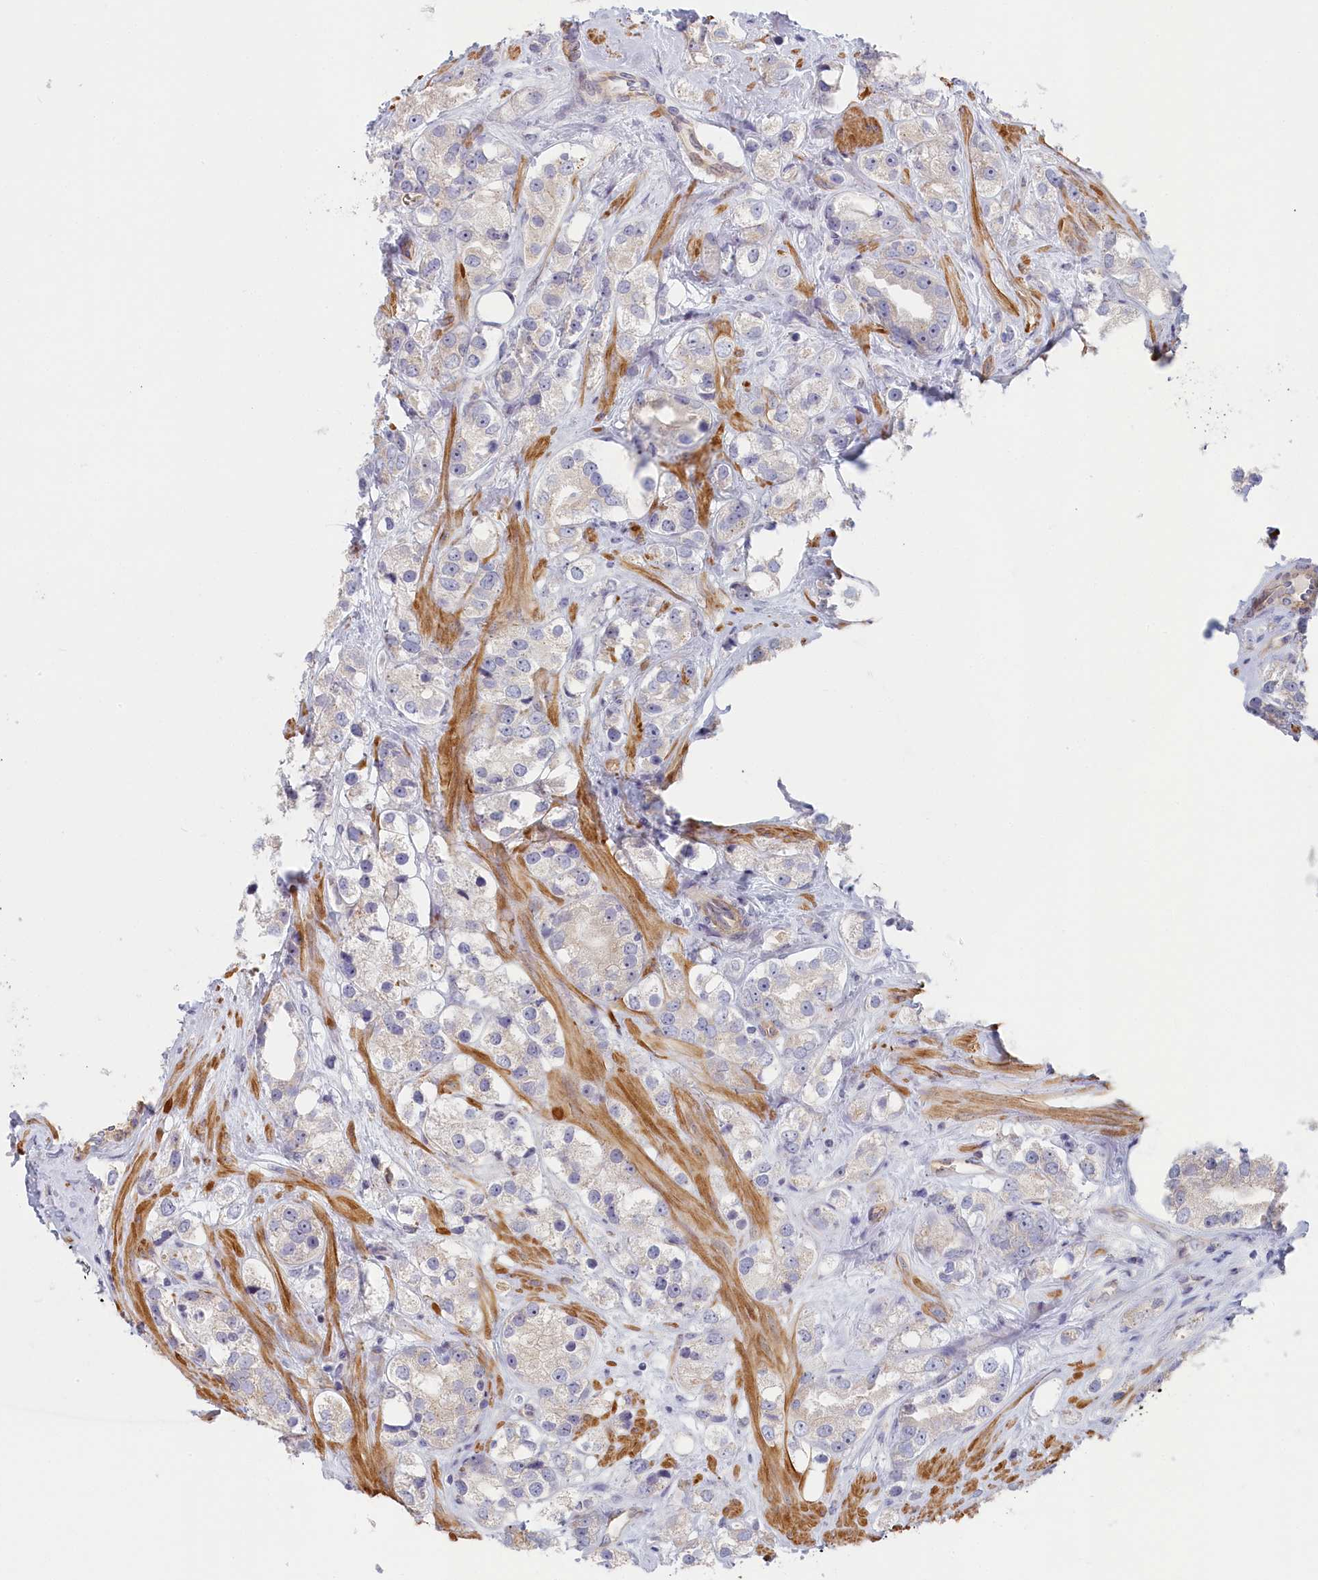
{"staining": {"intensity": "negative", "quantity": "none", "location": "none"}, "tissue": "prostate cancer", "cell_type": "Tumor cells", "image_type": "cancer", "snomed": [{"axis": "morphology", "description": "Adenocarcinoma, NOS"}, {"axis": "topography", "description": "Prostate"}], "caption": "There is no significant staining in tumor cells of prostate cancer.", "gene": "INTS4", "patient": {"sex": "male", "age": 79}}